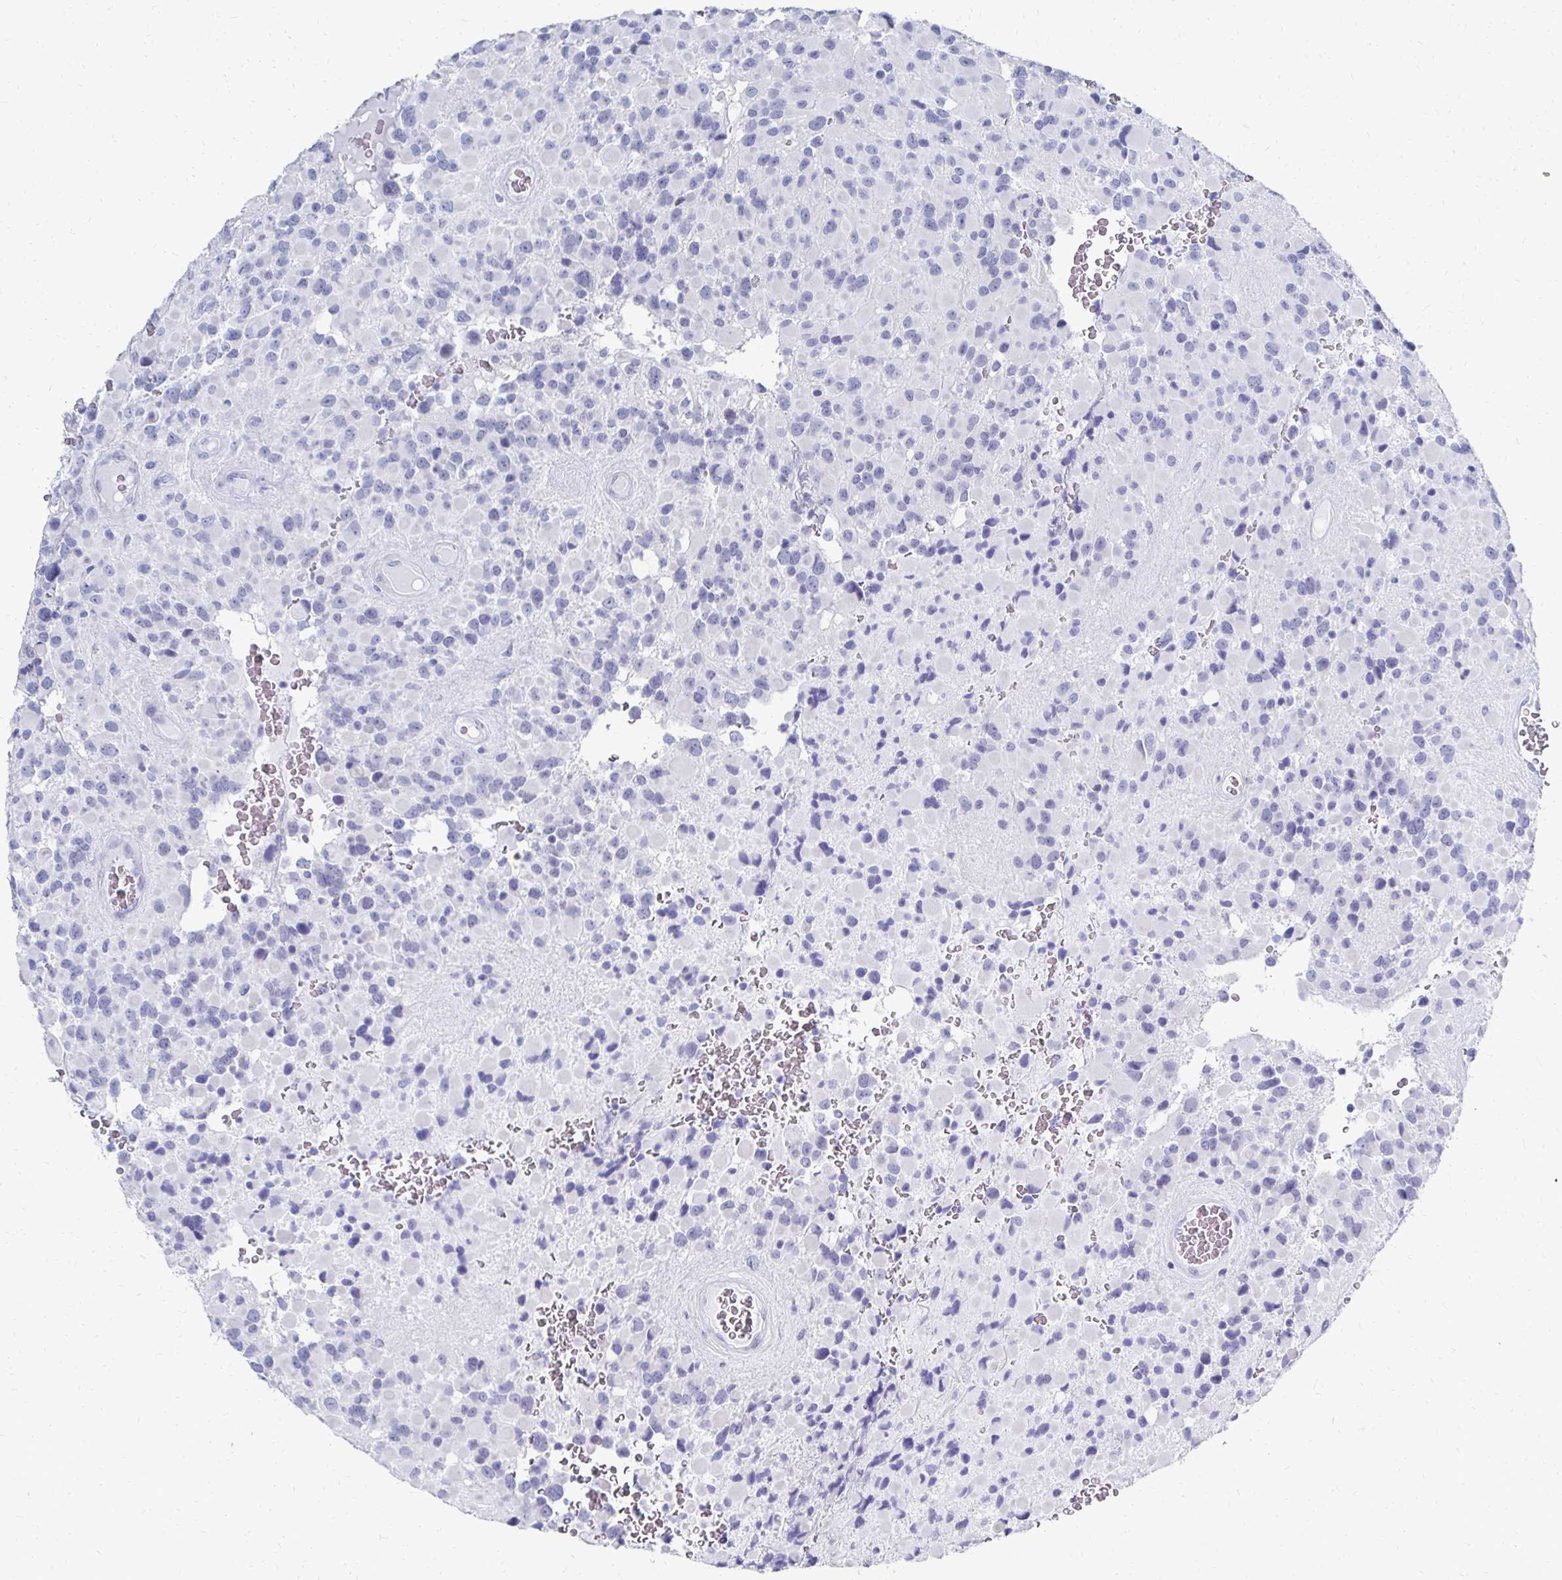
{"staining": {"intensity": "negative", "quantity": "none", "location": "none"}, "tissue": "glioma", "cell_type": "Tumor cells", "image_type": "cancer", "snomed": [{"axis": "morphology", "description": "Glioma, malignant, High grade"}, {"axis": "topography", "description": "Brain"}], "caption": "High-grade glioma (malignant) stained for a protein using immunohistochemistry (IHC) demonstrates no expression tumor cells.", "gene": "SYCP3", "patient": {"sex": "female", "age": 40}}